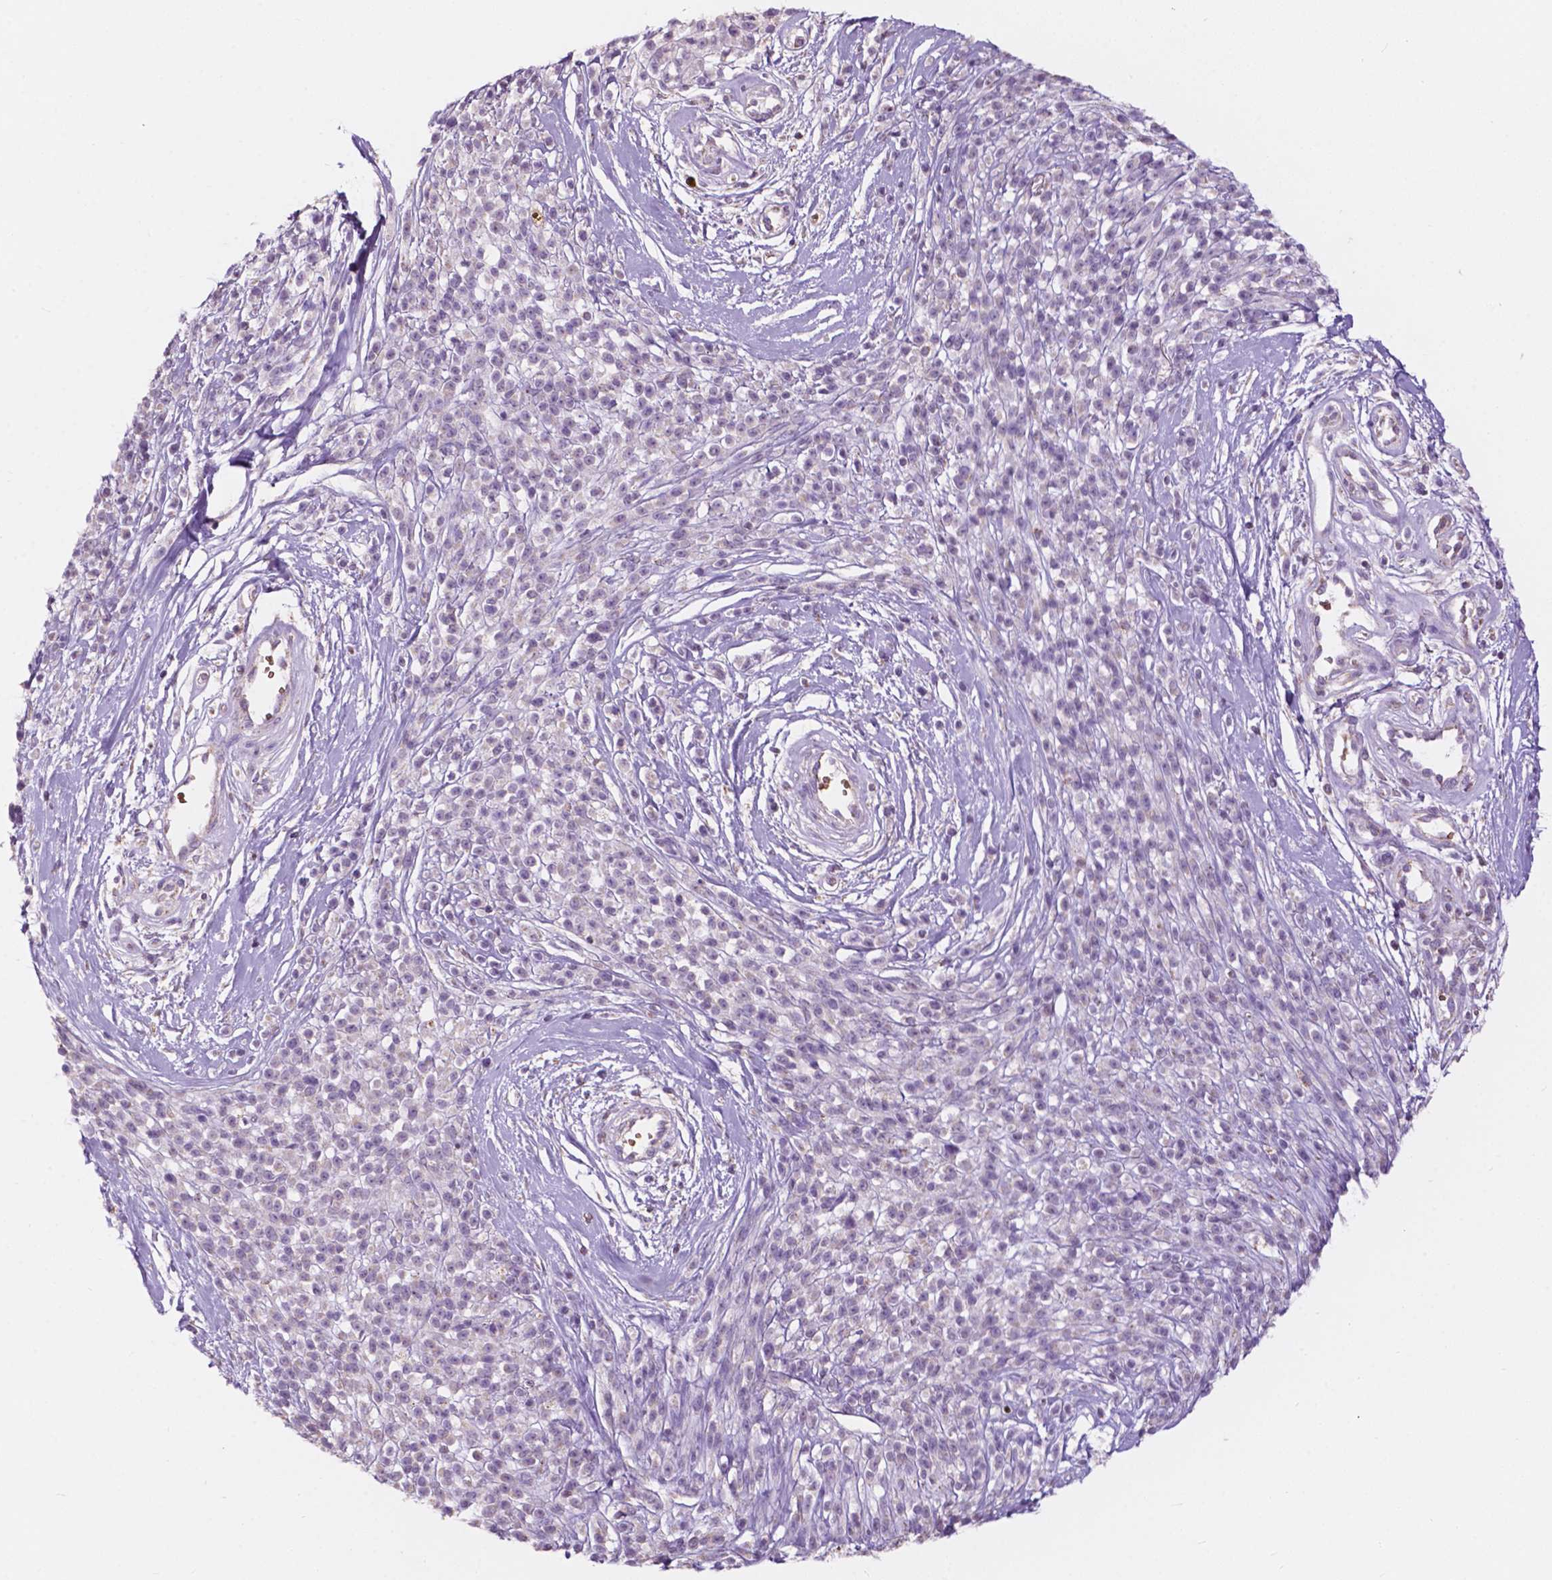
{"staining": {"intensity": "negative", "quantity": "none", "location": "none"}, "tissue": "melanoma", "cell_type": "Tumor cells", "image_type": "cancer", "snomed": [{"axis": "morphology", "description": "Malignant melanoma, NOS"}, {"axis": "topography", "description": "Skin"}, {"axis": "topography", "description": "Skin of trunk"}], "caption": "This is a micrograph of IHC staining of melanoma, which shows no staining in tumor cells.", "gene": "NDUFS1", "patient": {"sex": "male", "age": 74}}